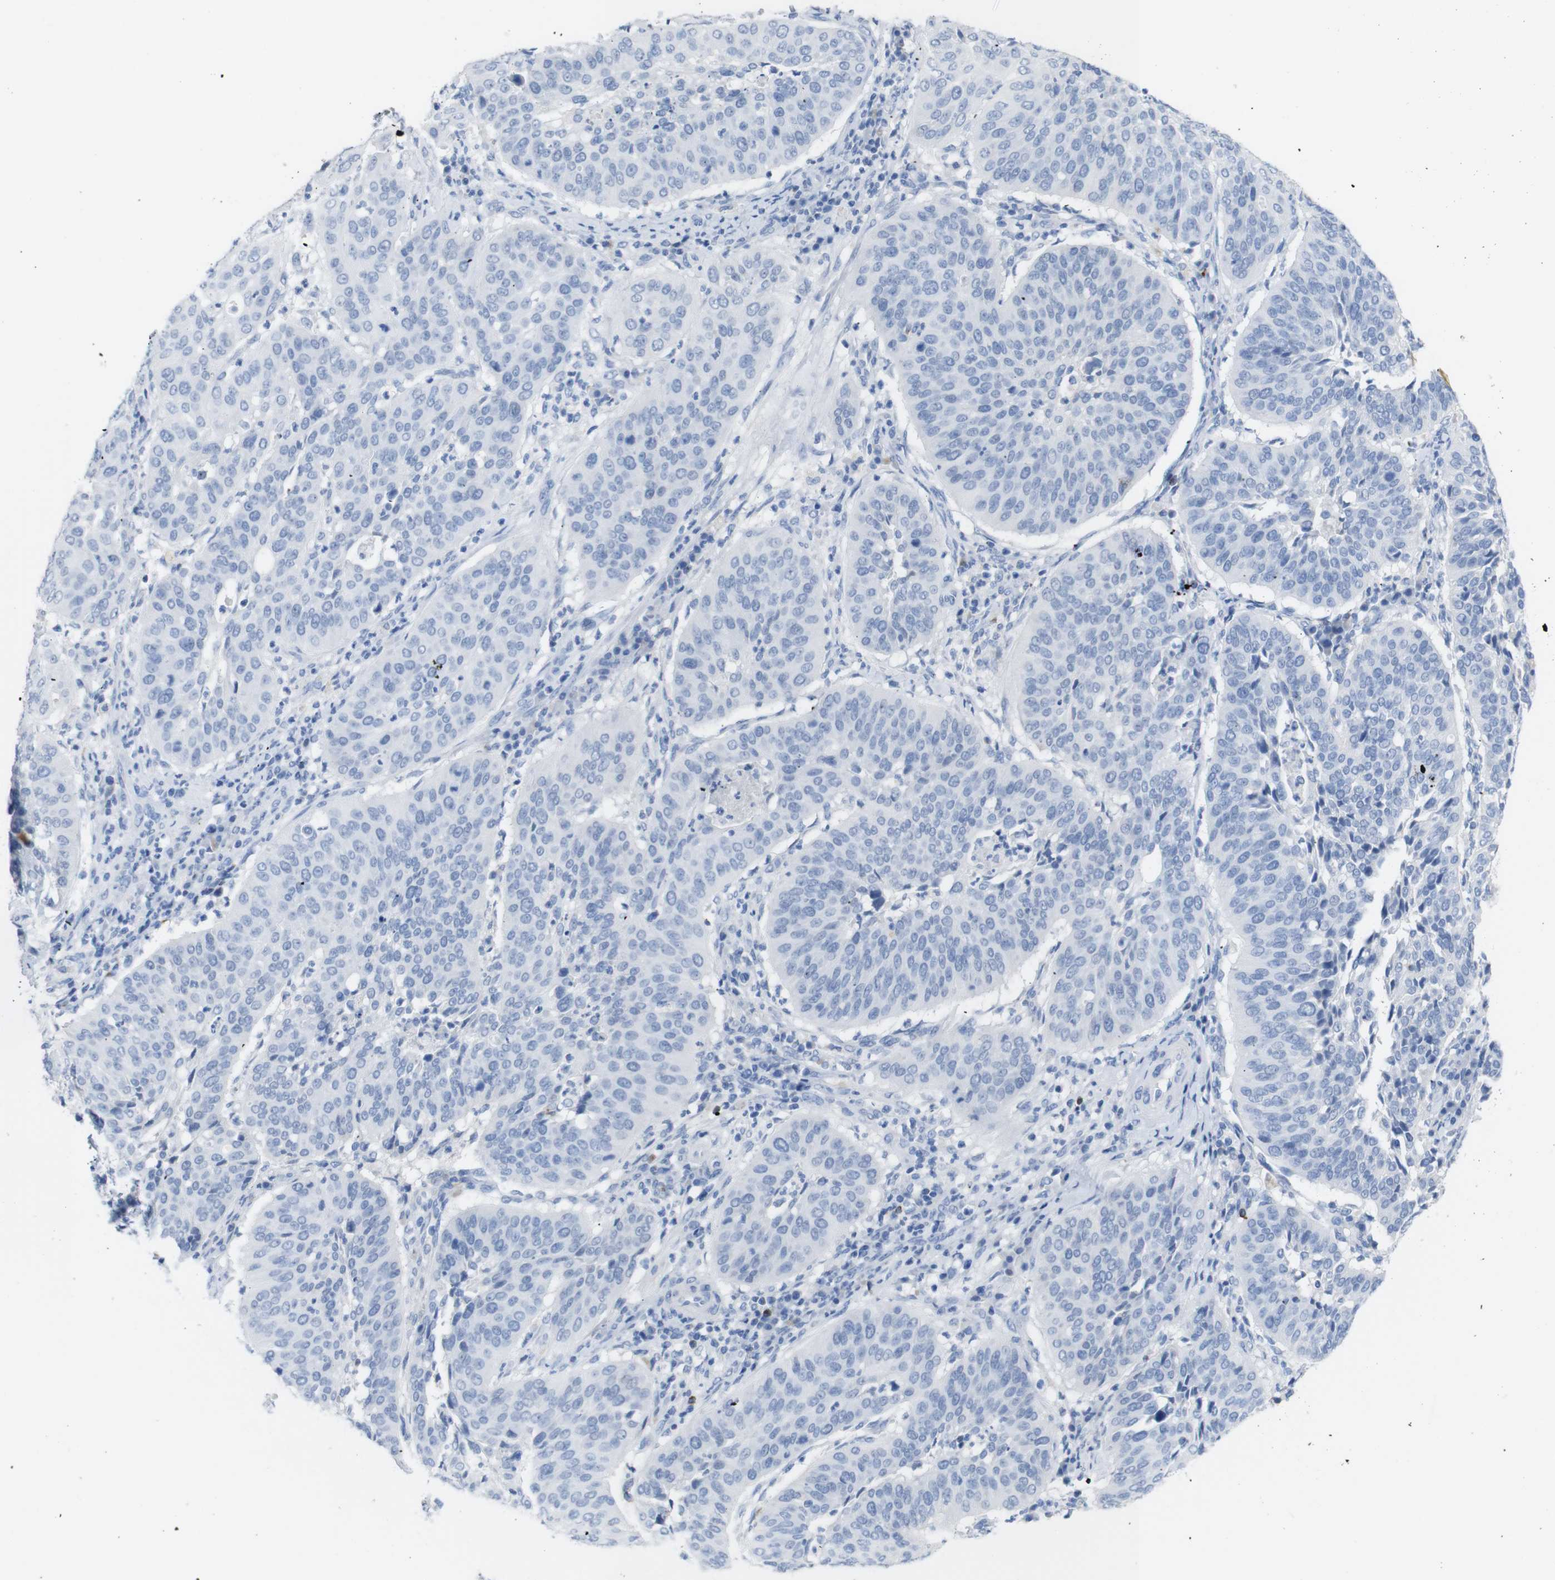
{"staining": {"intensity": "negative", "quantity": "none", "location": "none"}, "tissue": "cervical cancer", "cell_type": "Tumor cells", "image_type": "cancer", "snomed": [{"axis": "morphology", "description": "Normal tissue, NOS"}, {"axis": "morphology", "description": "Squamous cell carcinoma, NOS"}, {"axis": "topography", "description": "Cervix"}], "caption": "Human squamous cell carcinoma (cervical) stained for a protein using IHC reveals no positivity in tumor cells.", "gene": "LAG3", "patient": {"sex": "female", "age": 39}}